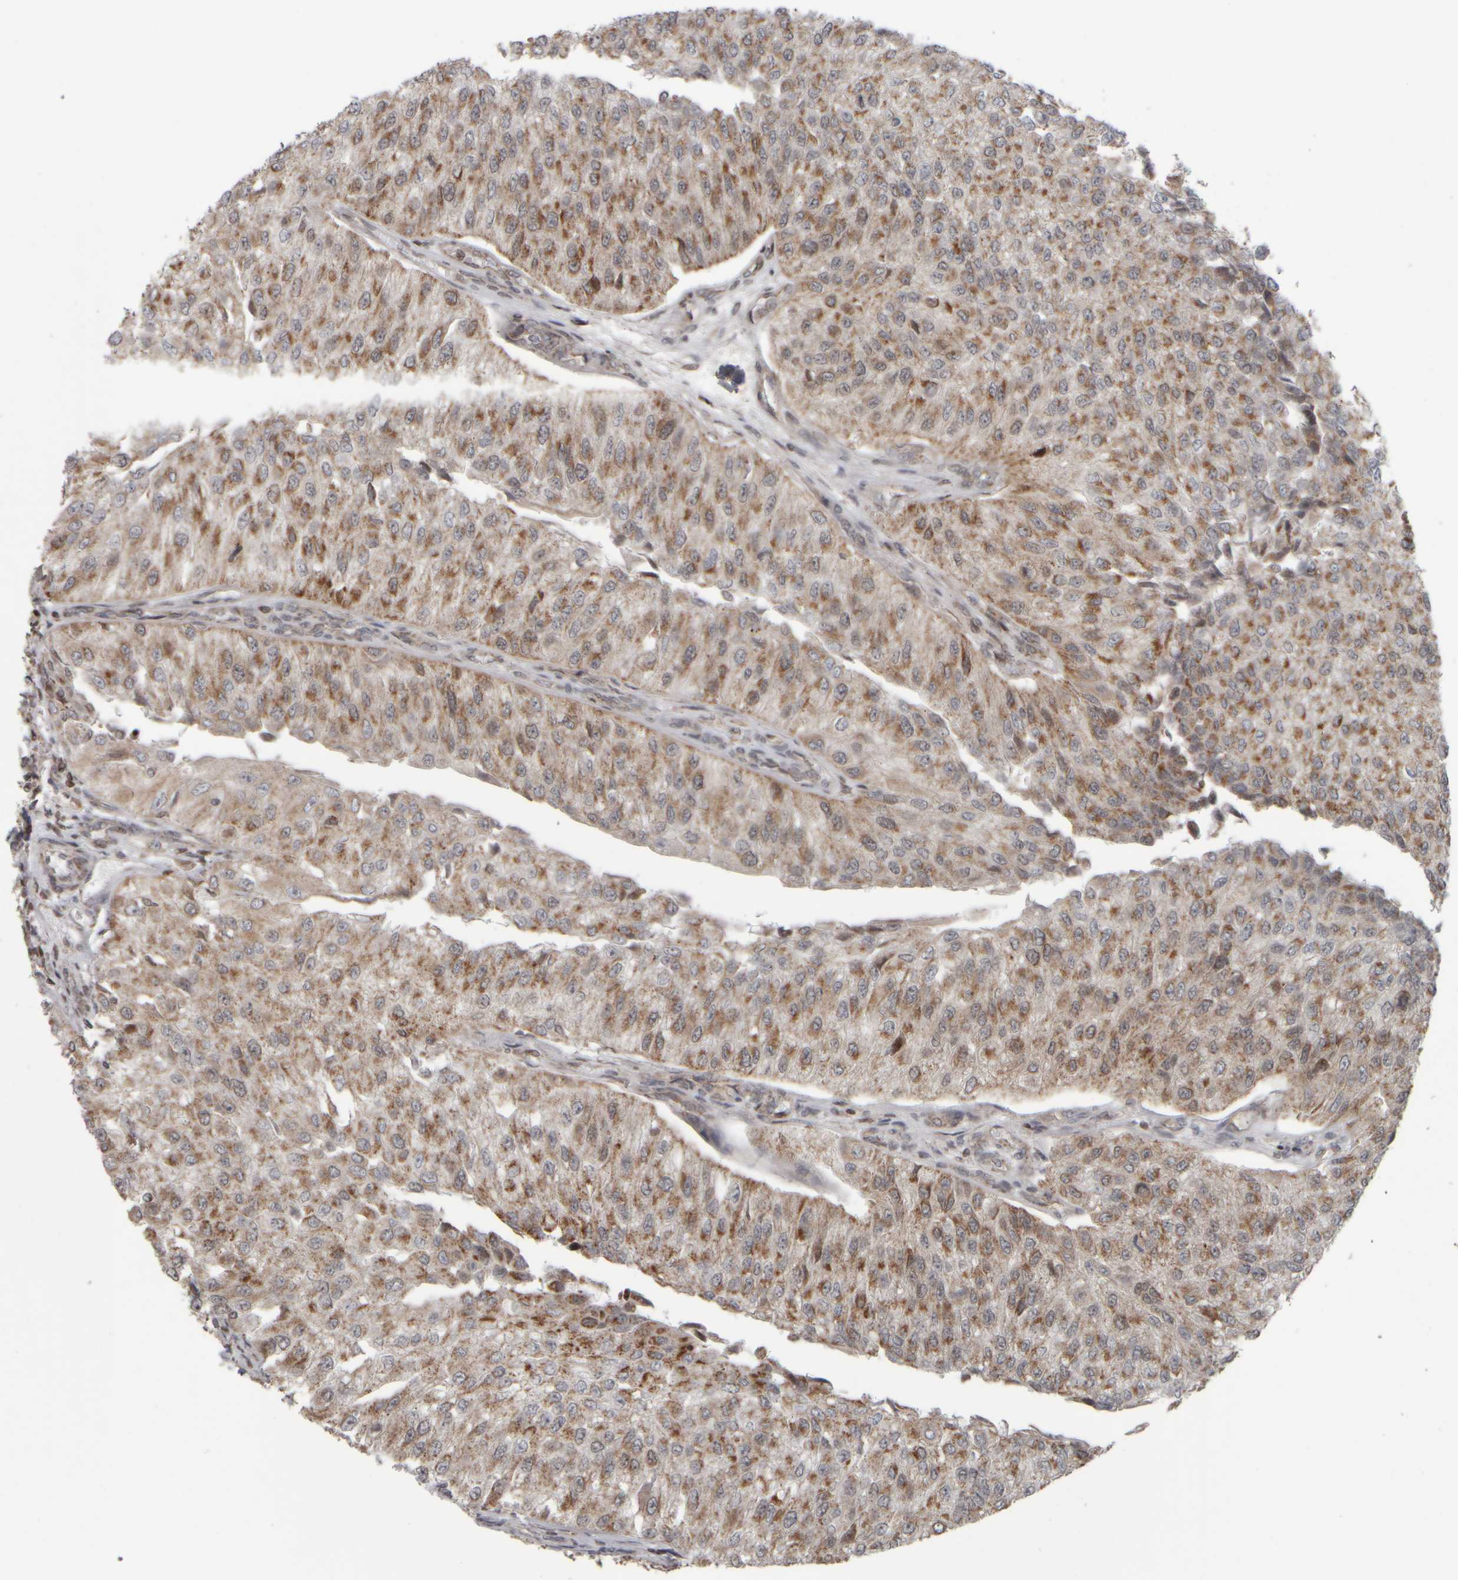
{"staining": {"intensity": "moderate", "quantity": ">75%", "location": "cytoplasmic/membranous"}, "tissue": "urothelial cancer", "cell_type": "Tumor cells", "image_type": "cancer", "snomed": [{"axis": "morphology", "description": "Urothelial carcinoma, High grade"}, {"axis": "topography", "description": "Kidney"}, {"axis": "topography", "description": "Urinary bladder"}], "caption": "A photomicrograph showing moderate cytoplasmic/membranous positivity in approximately >75% of tumor cells in high-grade urothelial carcinoma, as visualized by brown immunohistochemical staining.", "gene": "CWC27", "patient": {"sex": "male", "age": 77}}